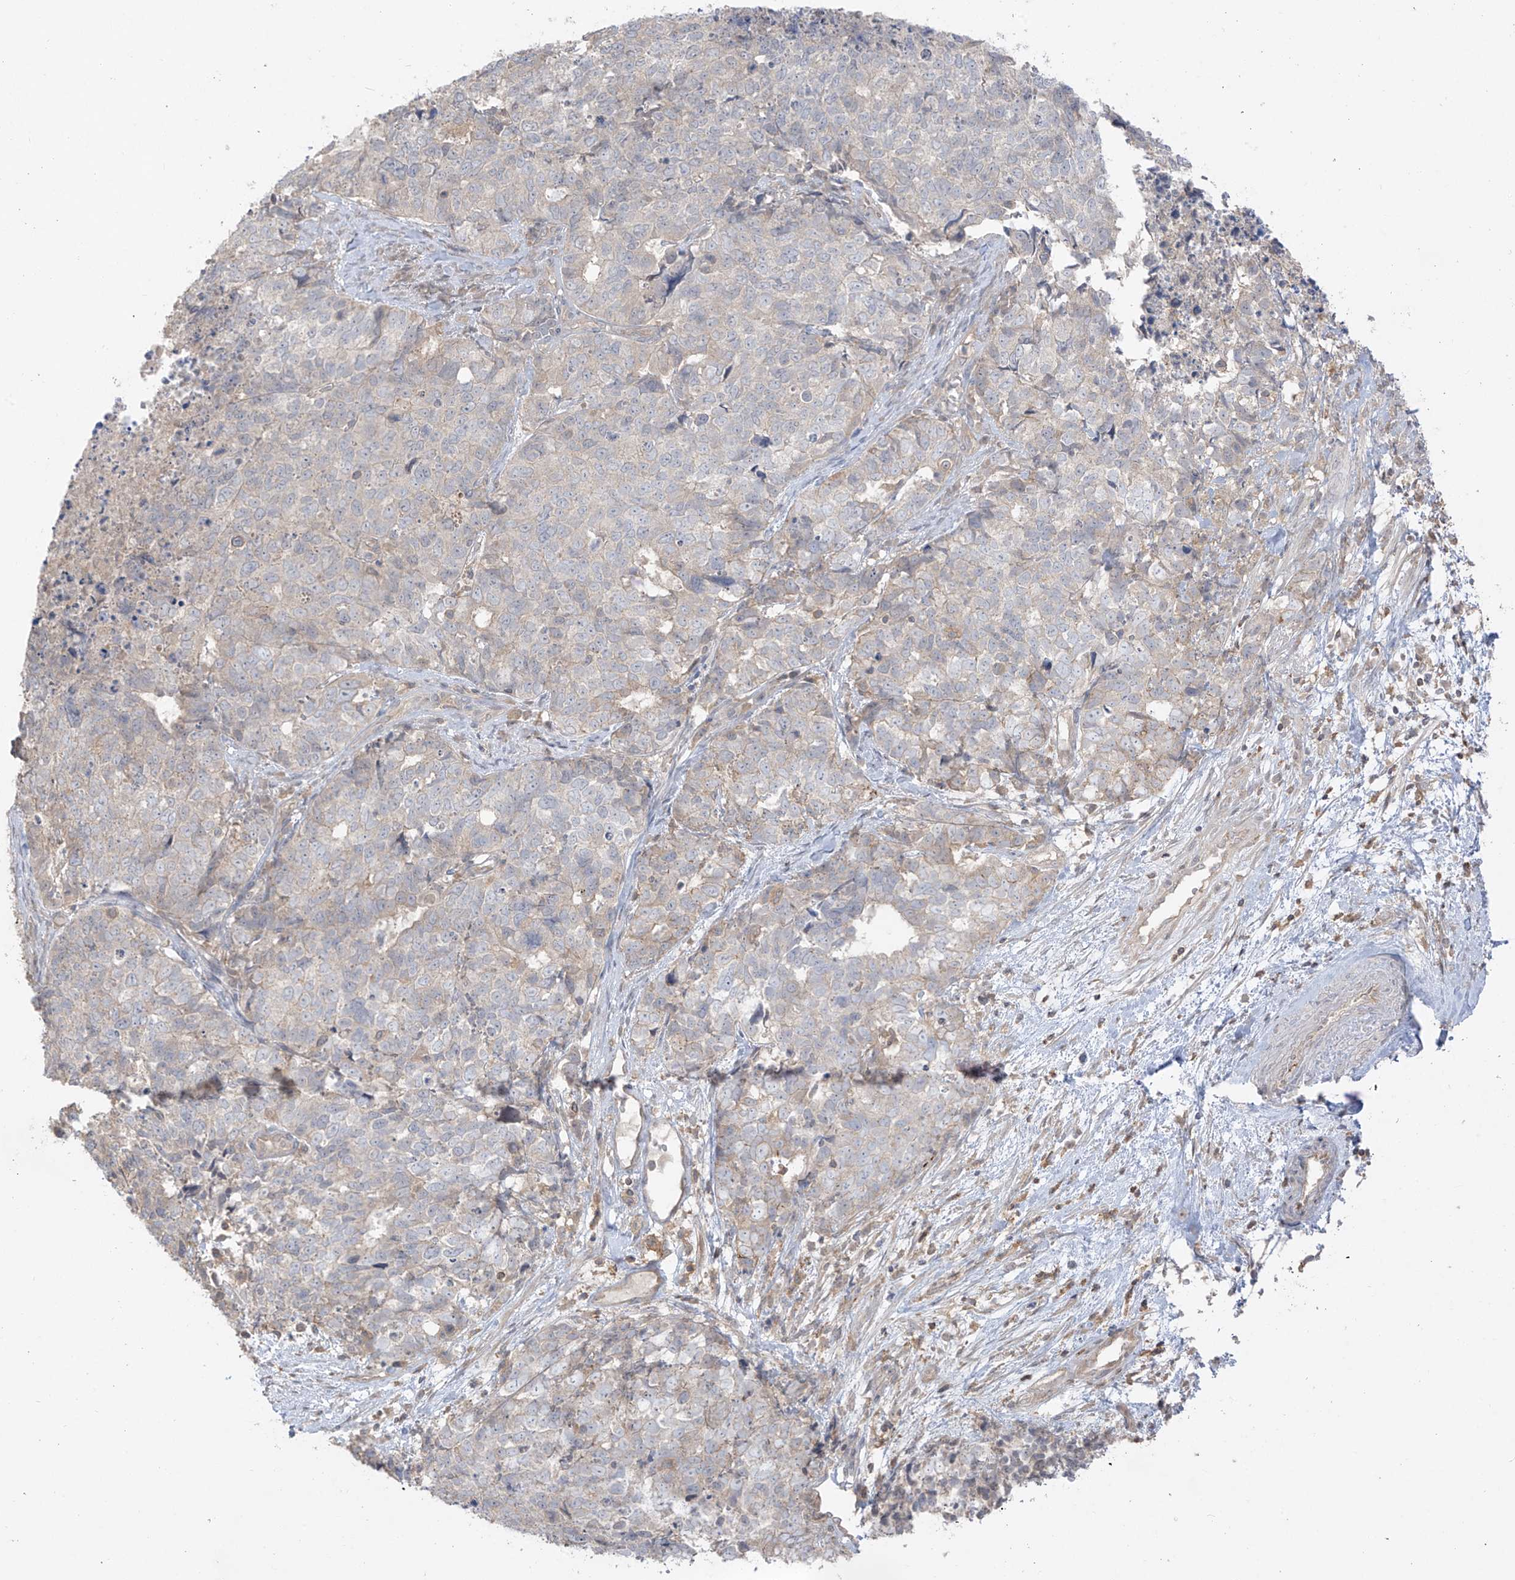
{"staining": {"intensity": "negative", "quantity": "none", "location": "none"}, "tissue": "cervical cancer", "cell_type": "Tumor cells", "image_type": "cancer", "snomed": [{"axis": "morphology", "description": "Squamous cell carcinoma, NOS"}, {"axis": "topography", "description": "Cervix"}], "caption": "This is an immunohistochemistry (IHC) histopathology image of cervical cancer. There is no staining in tumor cells.", "gene": "ANGEL2", "patient": {"sex": "female", "age": 63}}